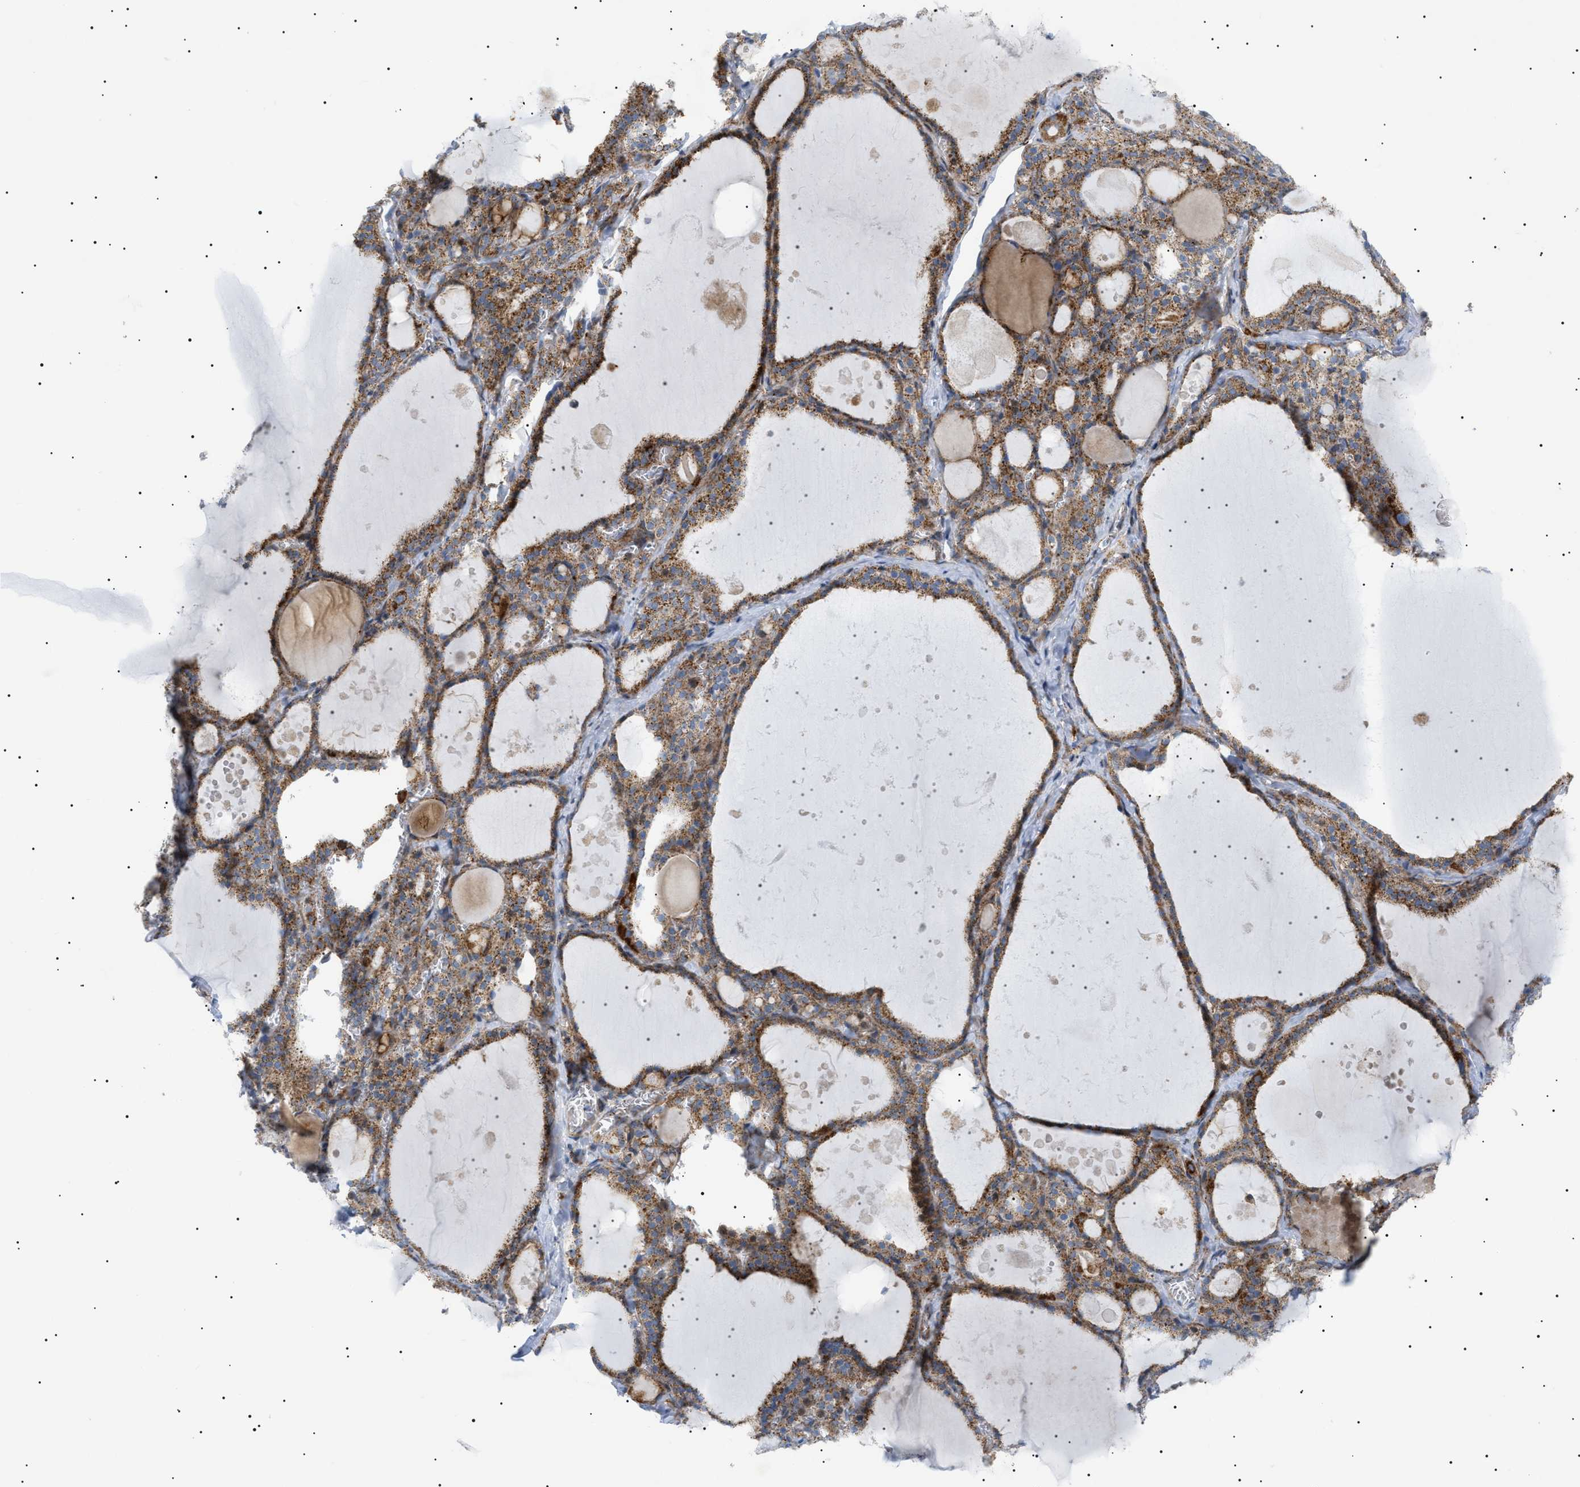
{"staining": {"intensity": "strong", "quantity": ">75%", "location": "cytoplasmic/membranous"}, "tissue": "thyroid gland", "cell_type": "Glandular cells", "image_type": "normal", "snomed": [{"axis": "morphology", "description": "Normal tissue, NOS"}, {"axis": "topography", "description": "Thyroid gland"}], "caption": "Thyroid gland was stained to show a protein in brown. There is high levels of strong cytoplasmic/membranous expression in about >75% of glandular cells.", "gene": "SFXN5", "patient": {"sex": "male", "age": 56}}